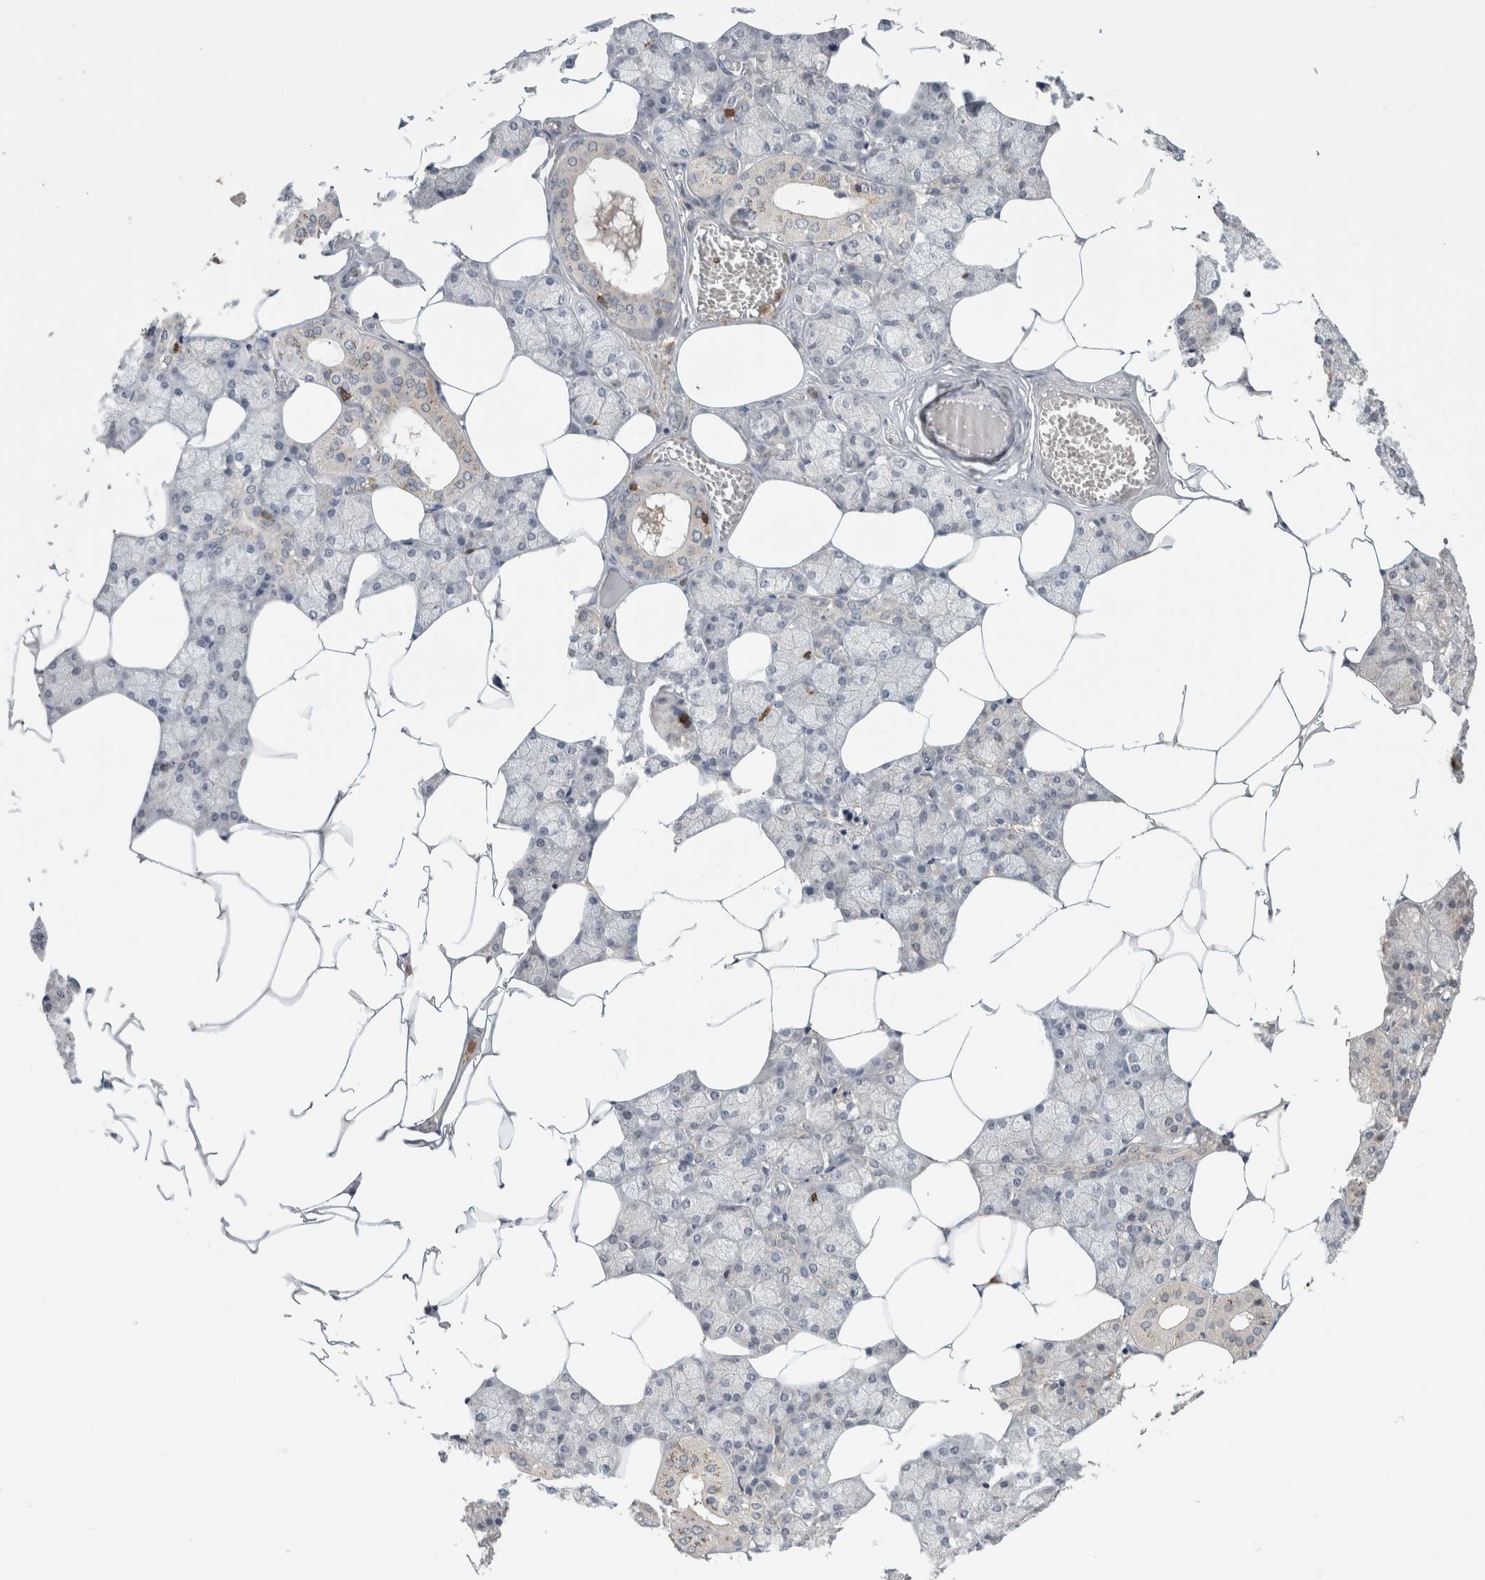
{"staining": {"intensity": "weak", "quantity": "<25%", "location": "cytoplasmic/membranous"}, "tissue": "salivary gland", "cell_type": "Glandular cells", "image_type": "normal", "snomed": [{"axis": "morphology", "description": "Normal tissue, NOS"}, {"axis": "topography", "description": "Salivary gland"}], "caption": "This image is of normal salivary gland stained with IHC to label a protein in brown with the nuclei are counter-stained blue. There is no expression in glandular cells. (DAB IHC visualized using brightfield microscopy, high magnification).", "gene": "GFRA2", "patient": {"sex": "male", "age": 62}}